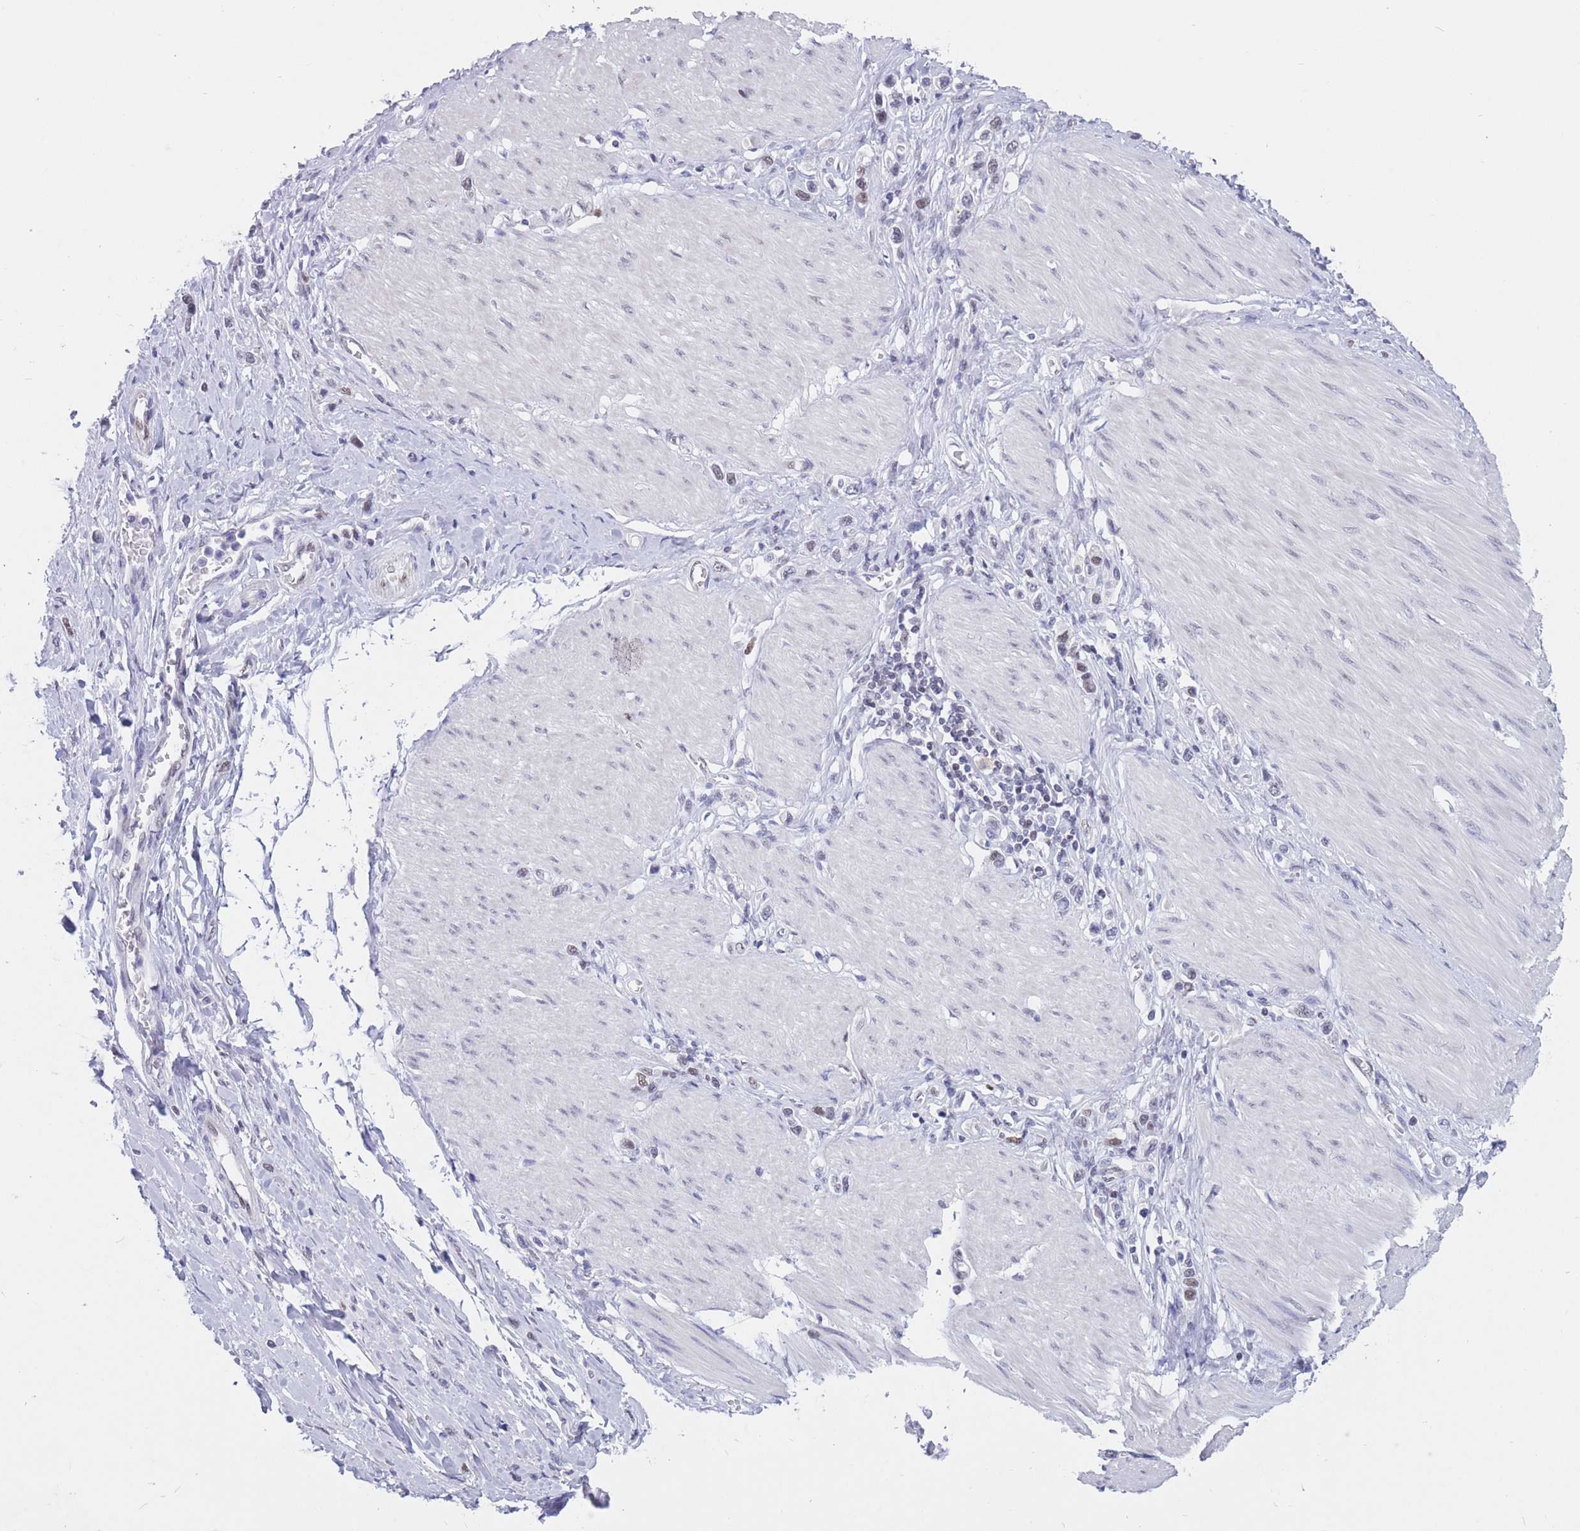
{"staining": {"intensity": "negative", "quantity": "none", "location": "none"}, "tissue": "stomach cancer", "cell_type": "Tumor cells", "image_type": "cancer", "snomed": [{"axis": "morphology", "description": "Adenocarcinoma, NOS"}, {"axis": "topography", "description": "Stomach"}], "caption": "A high-resolution image shows immunohistochemistry staining of stomach adenocarcinoma, which exhibits no significant positivity in tumor cells. The staining is performed using DAB brown chromogen with nuclei counter-stained in using hematoxylin.", "gene": "NASP", "patient": {"sex": "female", "age": 65}}